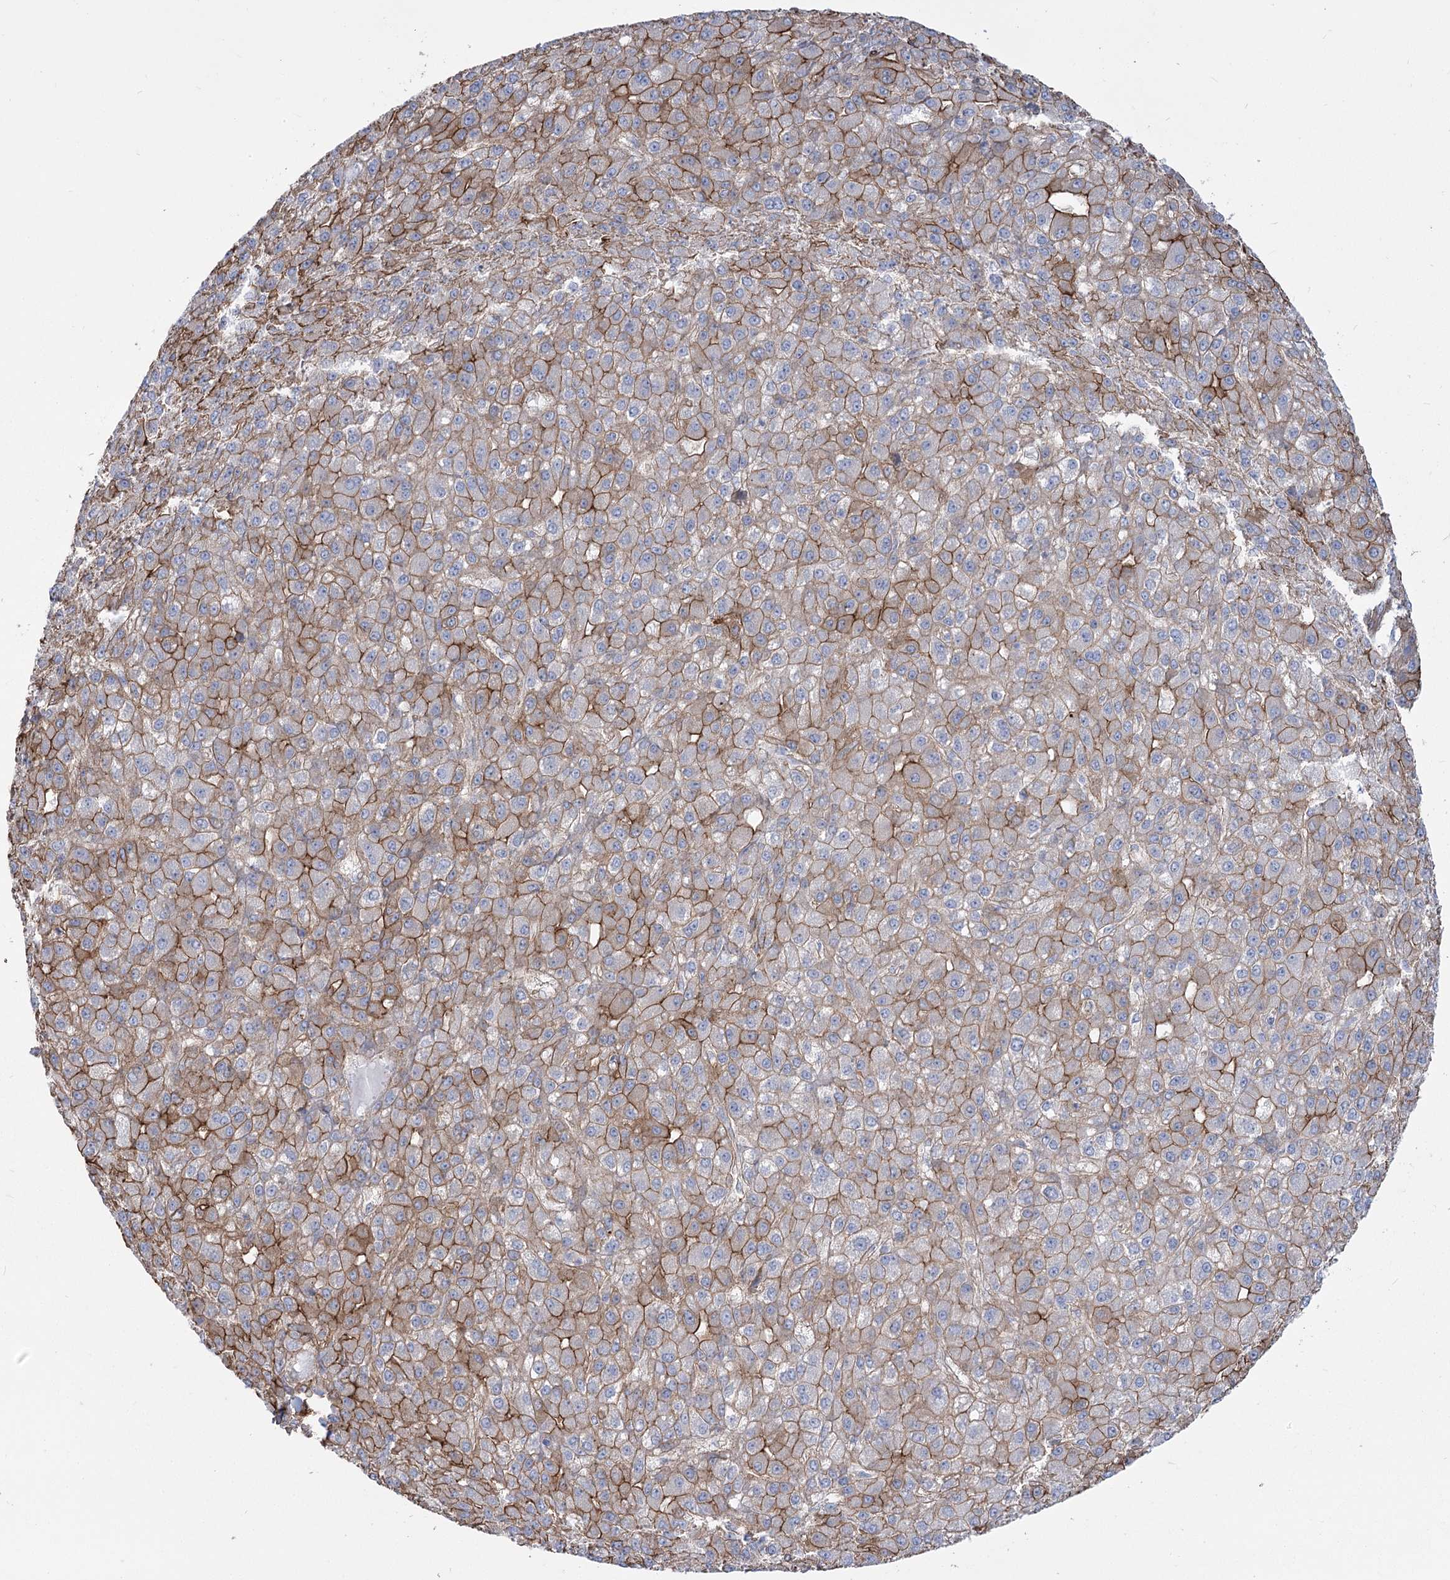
{"staining": {"intensity": "moderate", "quantity": "25%-75%", "location": "cytoplasmic/membranous"}, "tissue": "liver cancer", "cell_type": "Tumor cells", "image_type": "cancer", "snomed": [{"axis": "morphology", "description": "Carcinoma, Hepatocellular, NOS"}, {"axis": "topography", "description": "Liver"}], "caption": "There is medium levels of moderate cytoplasmic/membranous positivity in tumor cells of hepatocellular carcinoma (liver), as demonstrated by immunohistochemical staining (brown color).", "gene": "PLEKHA5", "patient": {"sex": "male", "age": 67}}